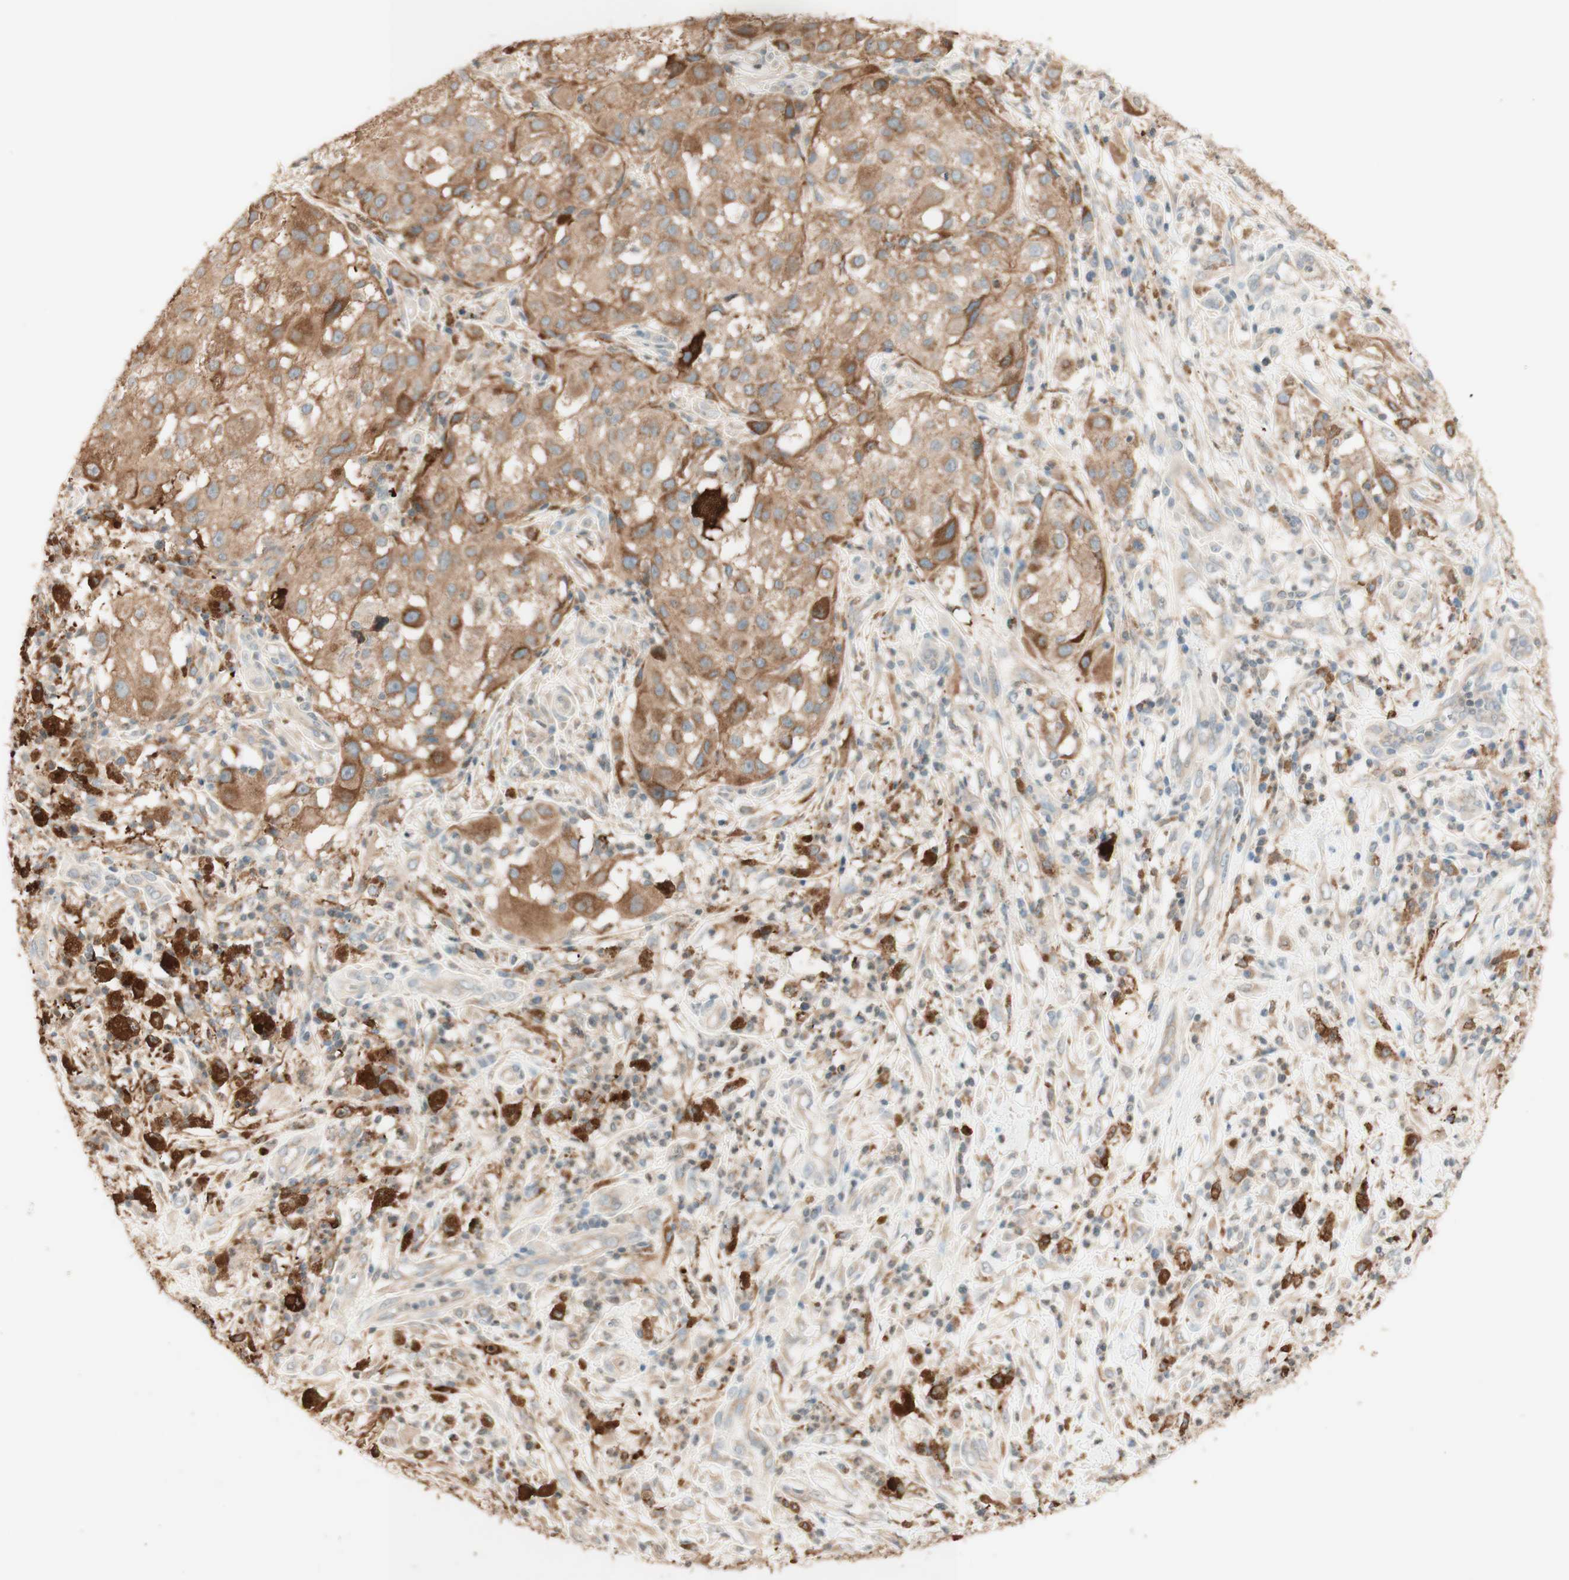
{"staining": {"intensity": "moderate", "quantity": ">75%", "location": "cytoplasmic/membranous"}, "tissue": "melanoma", "cell_type": "Tumor cells", "image_type": "cancer", "snomed": [{"axis": "morphology", "description": "Necrosis, NOS"}, {"axis": "morphology", "description": "Malignant melanoma, NOS"}, {"axis": "topography", "description": "Skin"}], "caption": "Immunohistochemistry of malignant melanoma displays medium levels of moderate cytoplasmic/membranous staining in about >75% of tumor cells.", "gene": "CLCN2", "patient": {"sex": "female", "age": 87}}